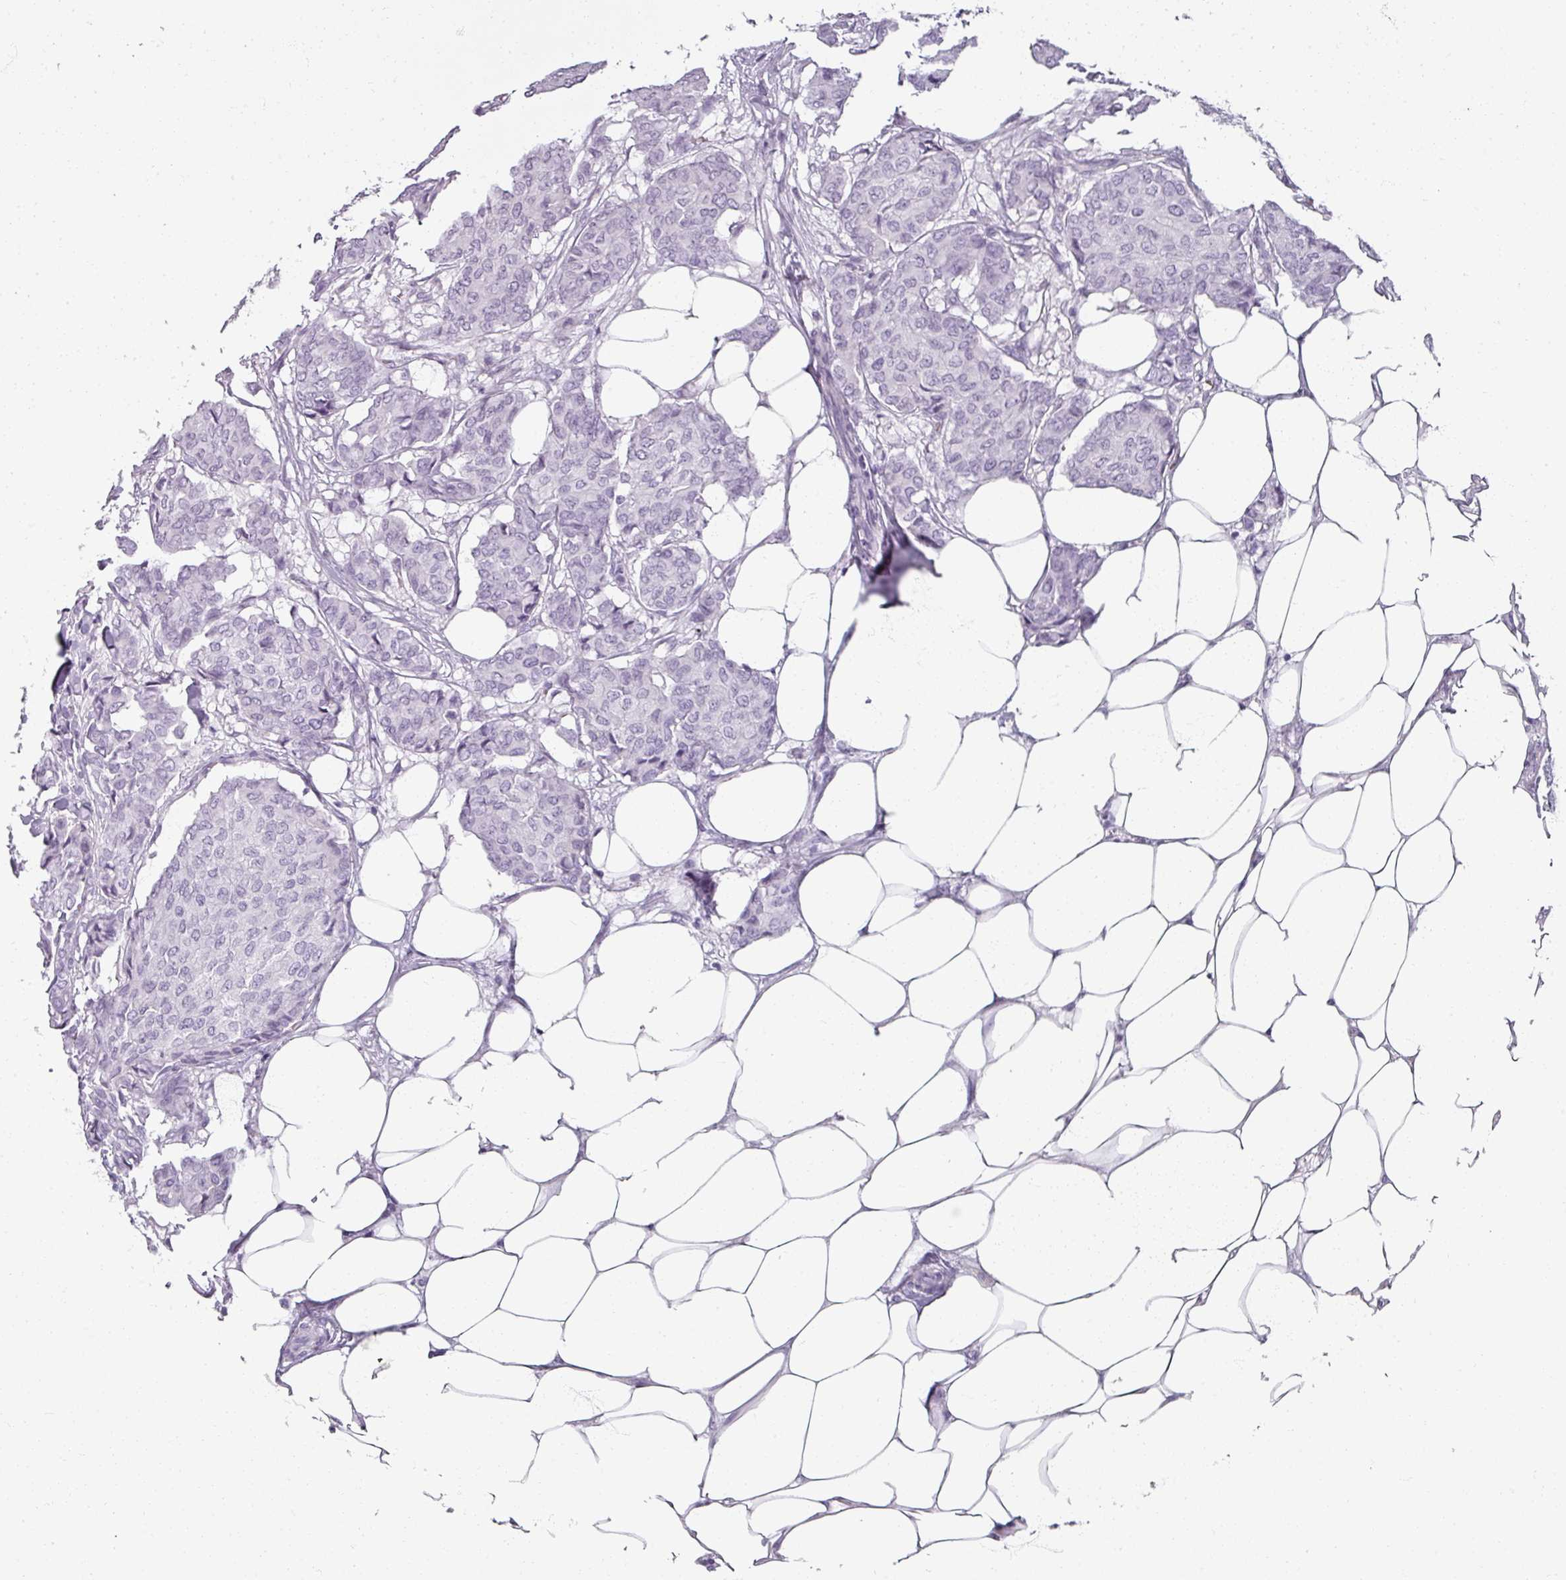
{"staining": {"intensity": "negative", "quantity": "none", "location": "none"}, "tissue": "breast cancer", "cell_type": "Tumor cells", "image_type": "cancer", "snomed": [{"axis": "morphology", "description": "Duct carcinoma"}, {"axis": "topography", "description": "Breast"}], "caption": "Immunohistochemistry of breast cancer reveals no positivity in tumor cells.", "gene": "REG3G", "patient": {"sex": "female", "age": 75}}